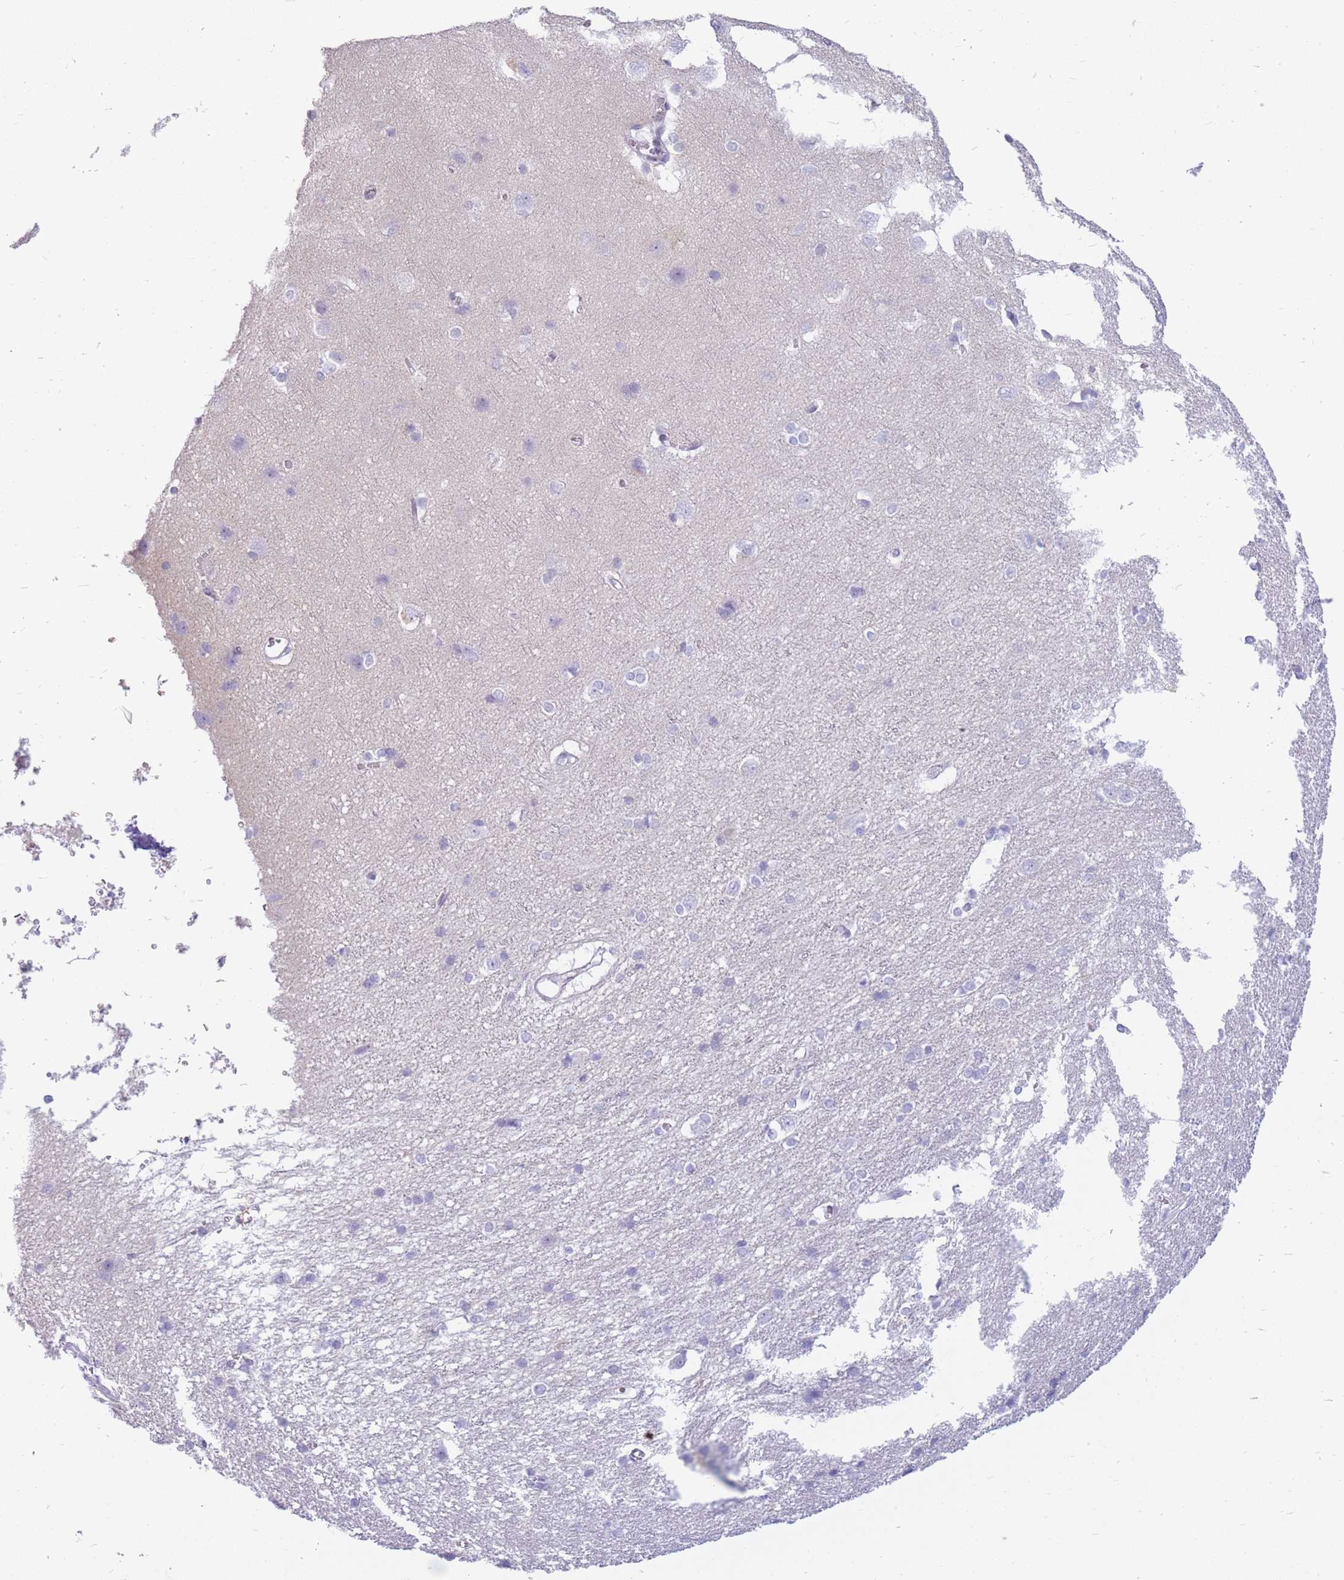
{"staining": {"intensity": "negative", "quantity": "none", "location": "none"}, "tissue": "cerebral cortex", "cell_type": "Endothelial cells", "image_type": "normal", "snomed": [{"axis": "morphology", "description": "Normal tissue, NOS"}, {"axis": "topography", "description": "Cerebral cortex"}], "caption": "Endothelial cells show no significant positivity in unremarkable cerebral cortex. (Immunohistochemistry, brightfield microscopy, high magnification).", "gene": "ZFP37", "patient": {"sex": "male", "age": 37}}